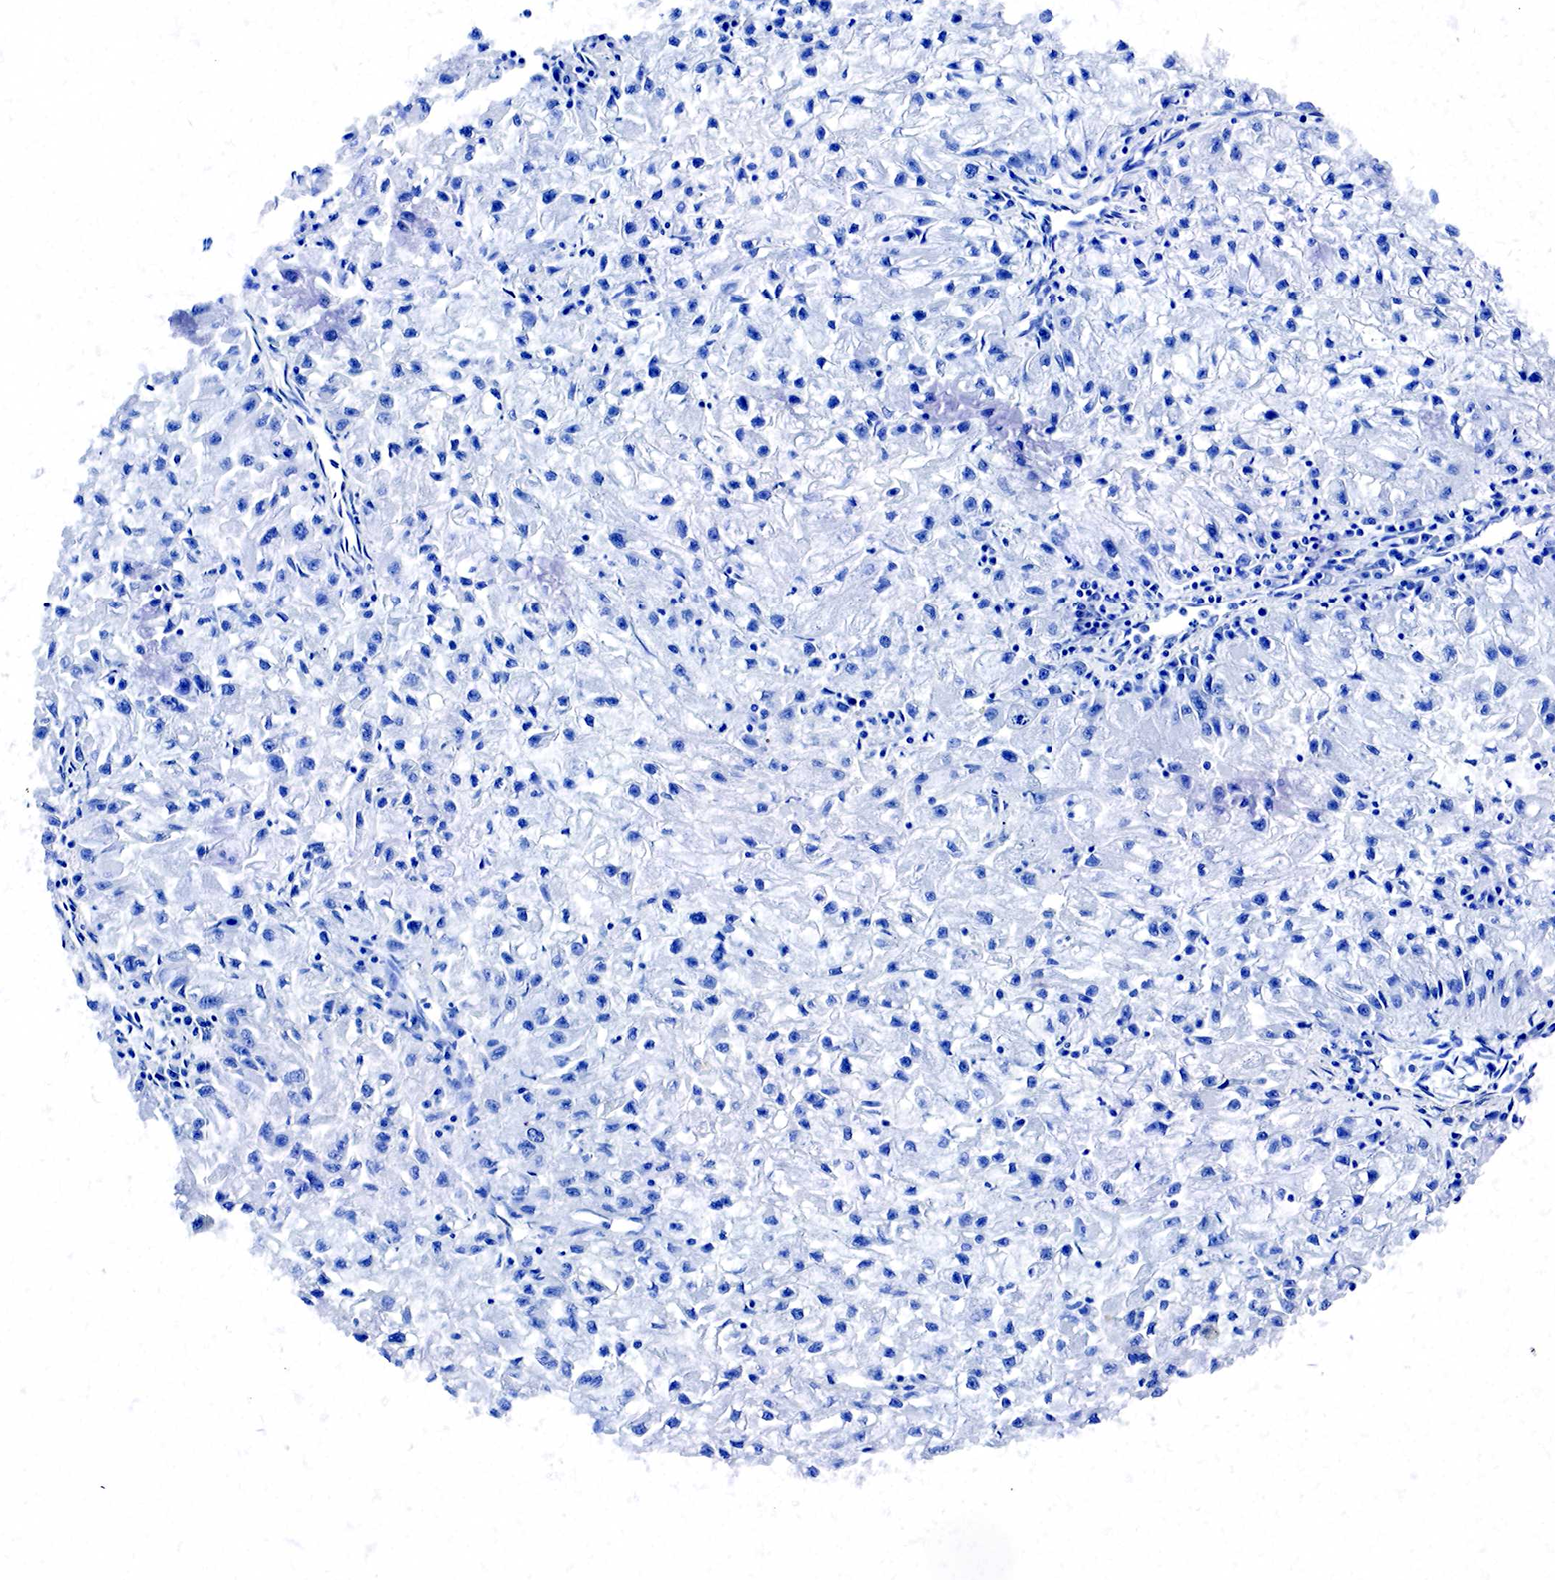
{"staining": {"intensity": "negative", "quantity": "none", "location": "none"}, "tissue": "renal cancer", "cell_type": "Tumor cells", "image_type": "cancer", "snomed": [{"axis": "morphology", "description": "Adenocarcinoma, NOS"}, {"axis": "topography", "description": "Kidney"}], "caption": "Renal adenocarcinoma was stained to show a protein in brown. There is no significant staining in tumor cells. Brightfield microscopy of immunohistochemistry stained with DAB (3,3'-diaminobenzidine) (brown) and hematoxylin (blue), captured at high magnification.", "gene": "ACP3", "patient": {"sex": "male", "age": 59}}